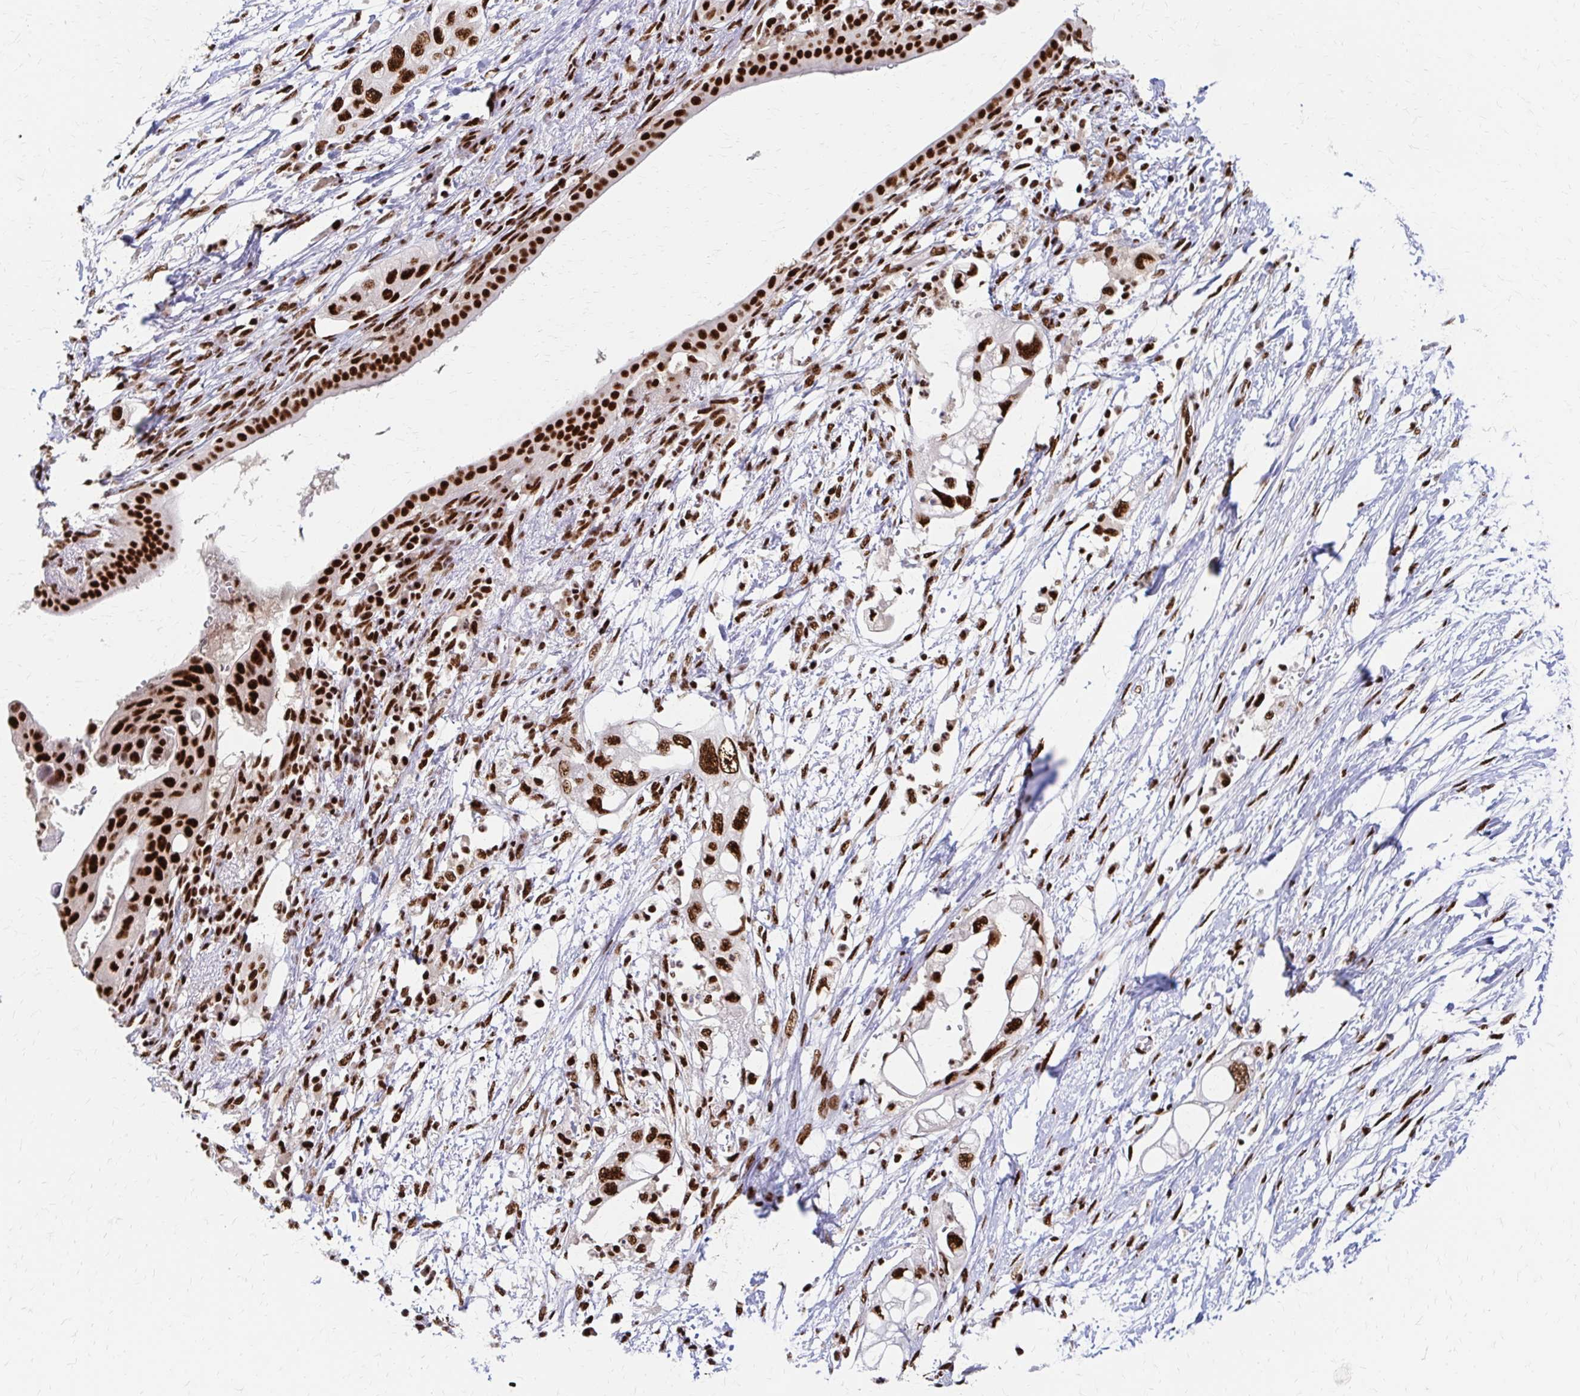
{"staining": {"intensity": "strong", "quantity": ">75%", "location": "nuclear"}, "tissue": "pancreatic cancer", "cell_type": "Tumor cells", "image_type": "cancer", "snomed": [{"axis": "morphology", "description": "Adenocarcinoma, NOS"}, {"axis": "topography", "description": "Pancreas"}], "caption": "Pancreatic adenocarcinoma tissue demonstrates strong nuclear positivity in approximately >75% of tumor cells, visualized by immunohistochemistry.", "gene": "CNKSR3", "patient": {"sex": "female", "age": 72}}